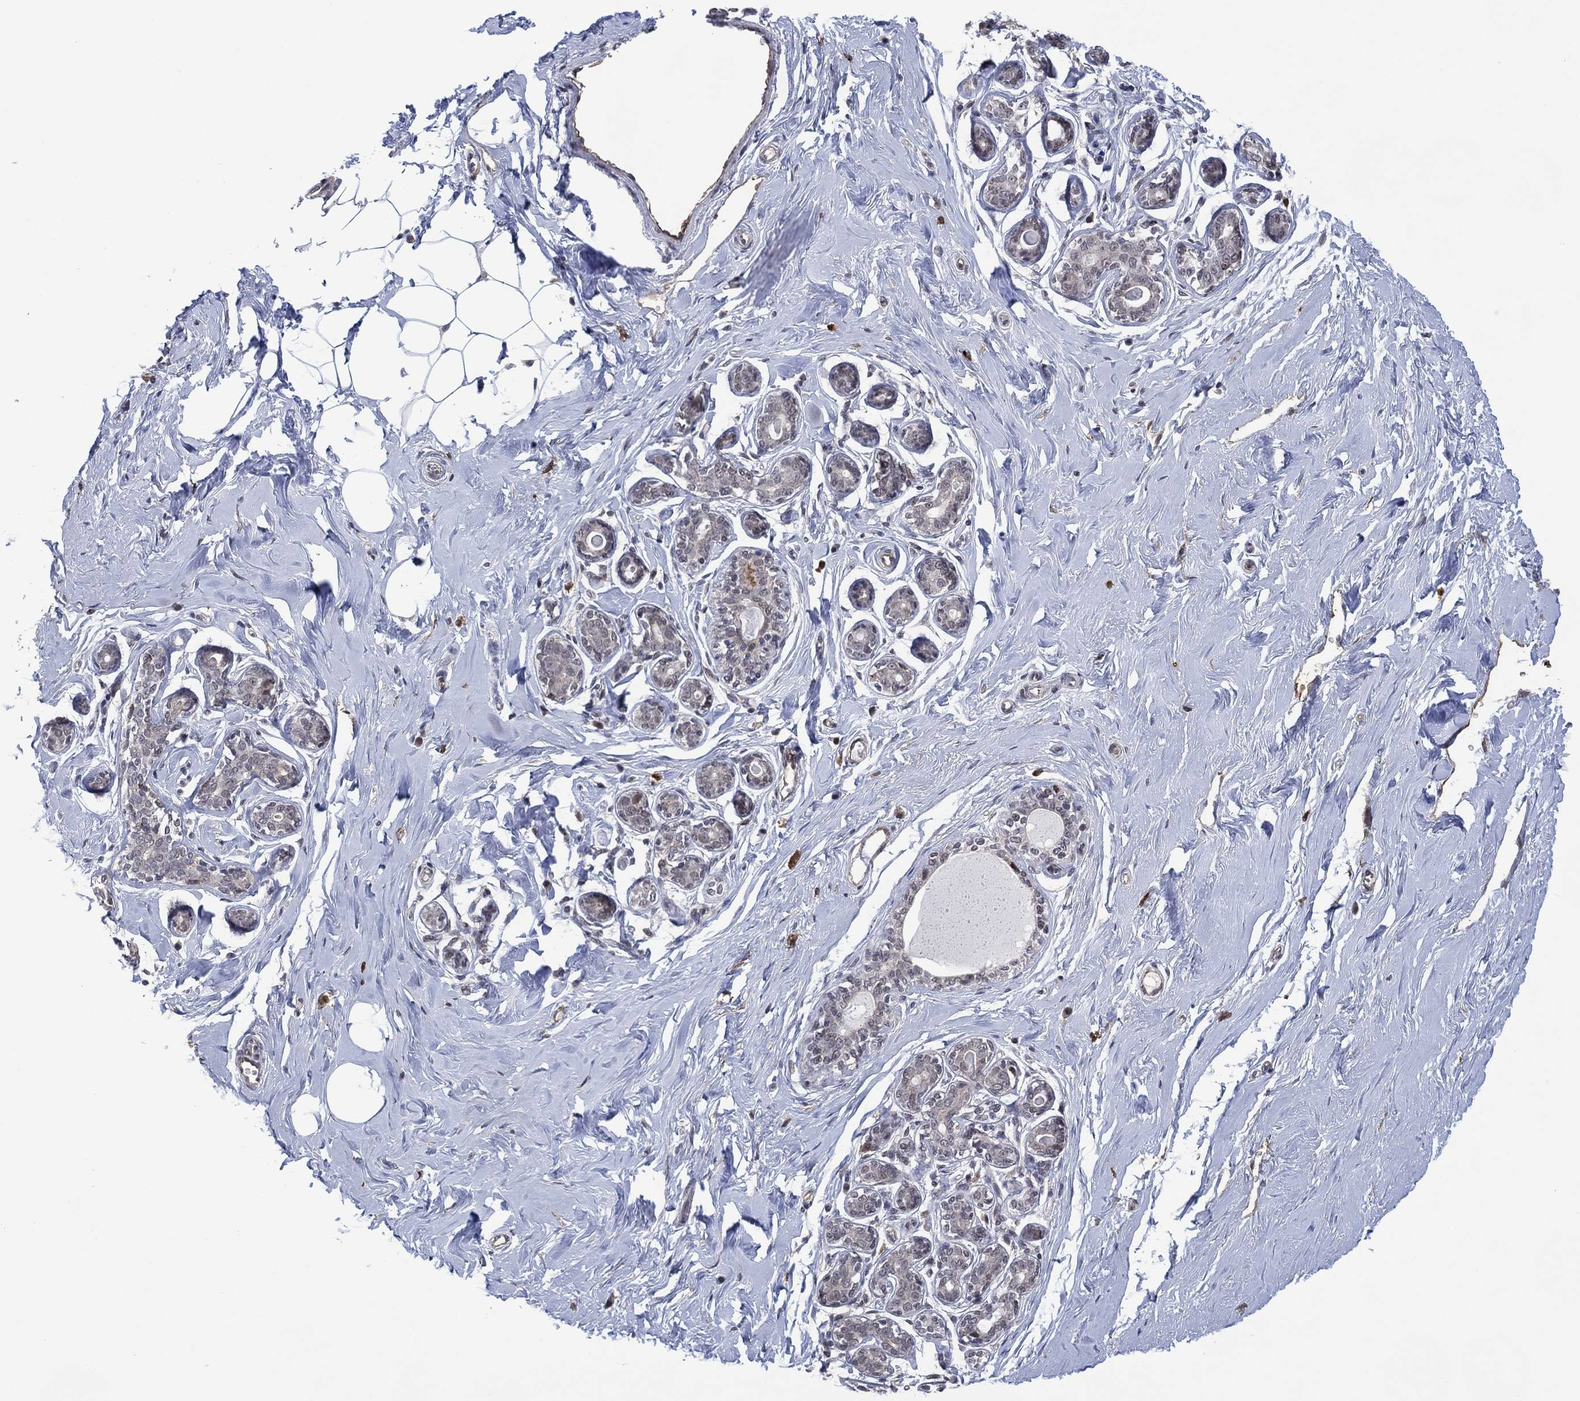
{"staining": {"intensity": "negative", "quantity": "none", "location": "none"}, "tissue": "breast", "cell_type": "Adipocytes", "image_type": "normal", "snomed": [{"axis": "morphology", "description": "Normal tissue, NOS"}, {"axis": "topography", "description": "Skin"}, {"axis": "topography", "description": "Breast"}], "caption": "This is an immunohistochemistry image of benign human breast. There is no expression in adipocytes.", "gene": "DPP4", "patient": {"sex": "female", "age": 43}}